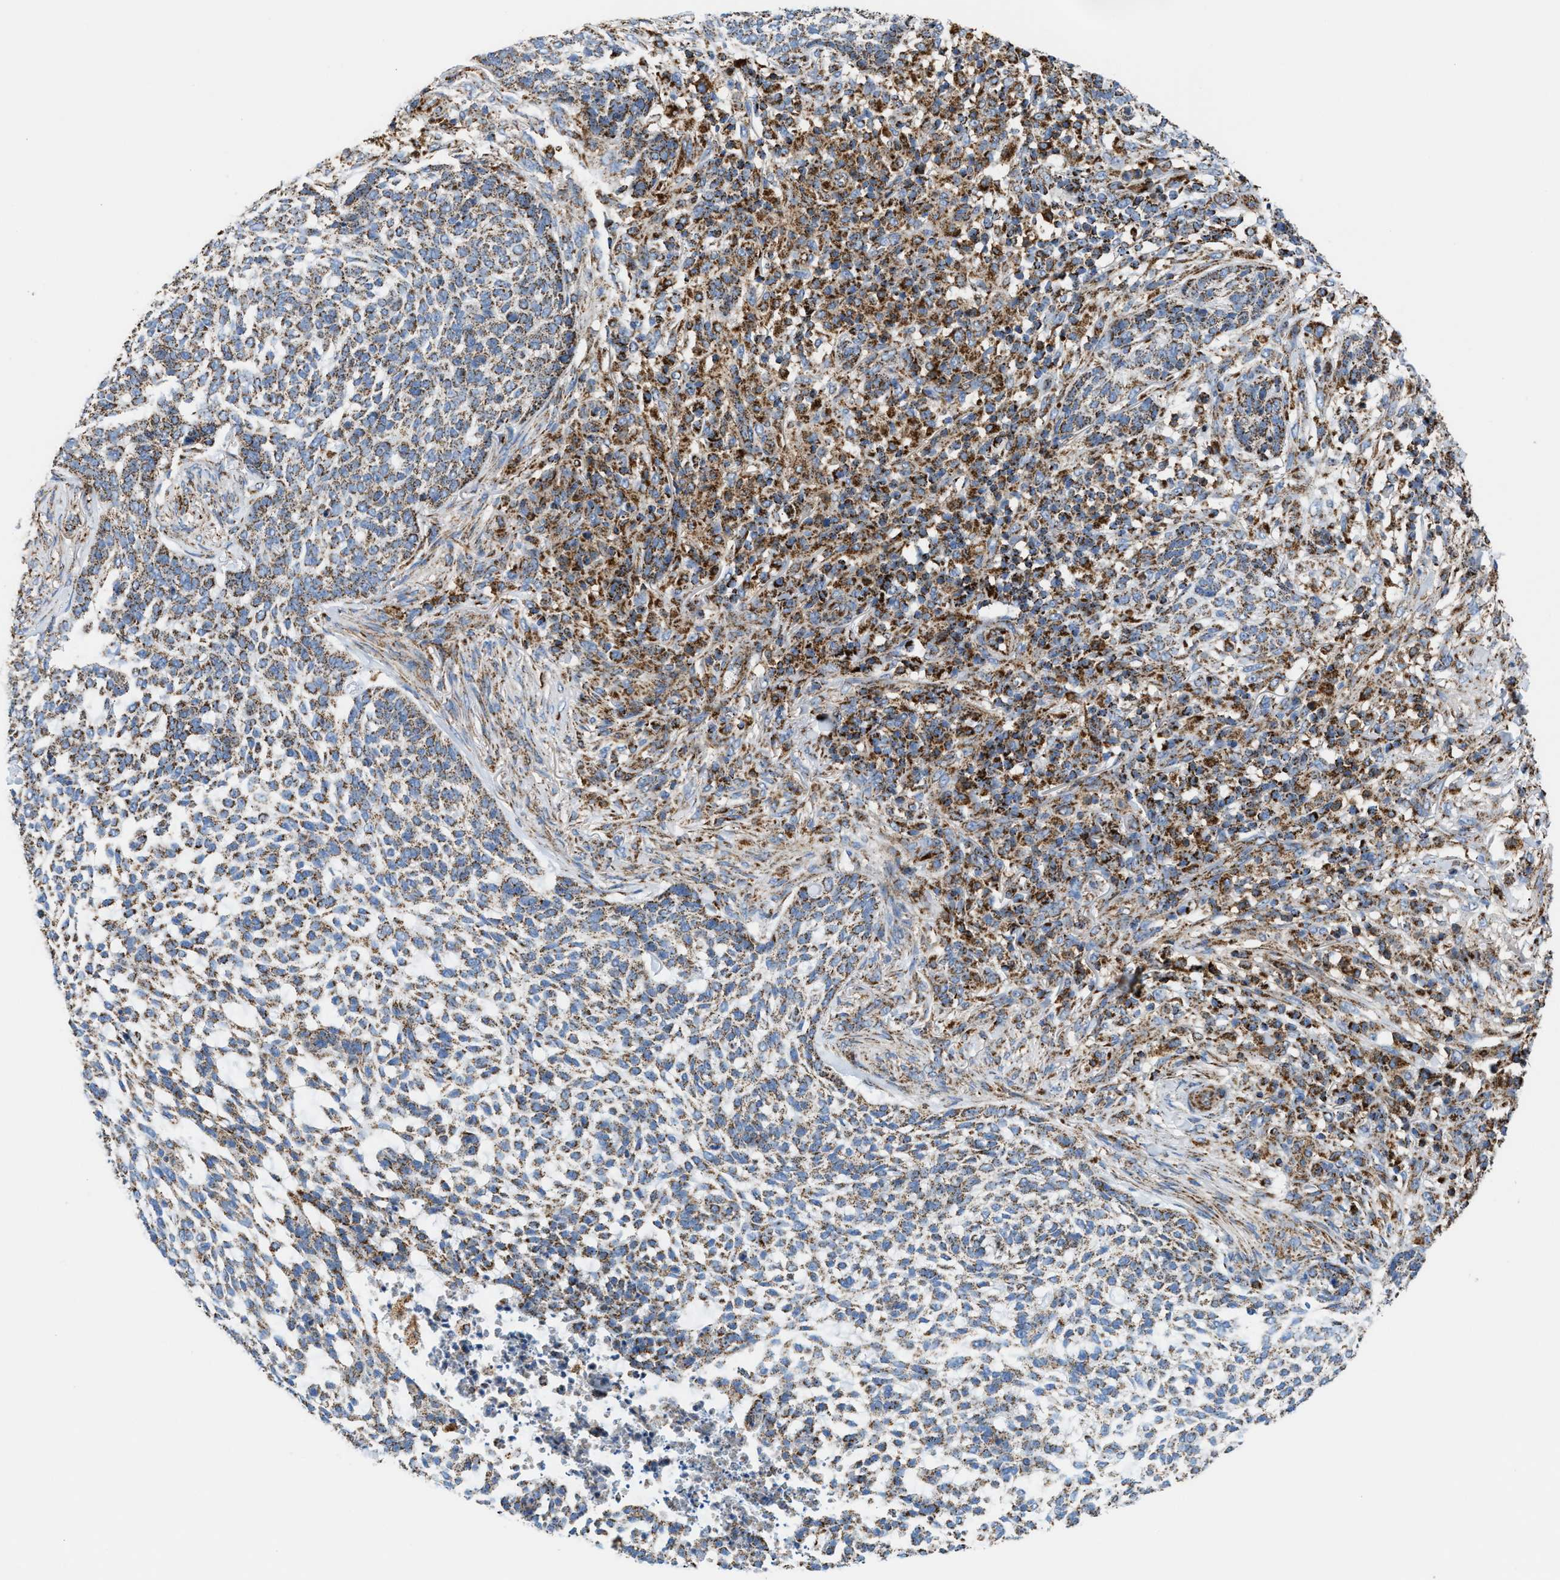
{"staining": {"intensity": "moderate", "quantity": ">75%", "location": "cytoplasmic/membranous"}, "tissue": "skin cancer", "cell_type": "Tumor cells", "image_type": "cancer", "snomed": [{"axis": "morphology", "description": "Basal cell carcinoma"}, {"axis": "topography", "description": "Skin"}], "caption": "Tumor cells reveal medium levels of moderate cytoplasmic/membranous positivity in approximately >75% of cells in human basal cell carcinoma (skin).", "gene": "ECHS1", "patient": {"sex": "female", "age": 64}}